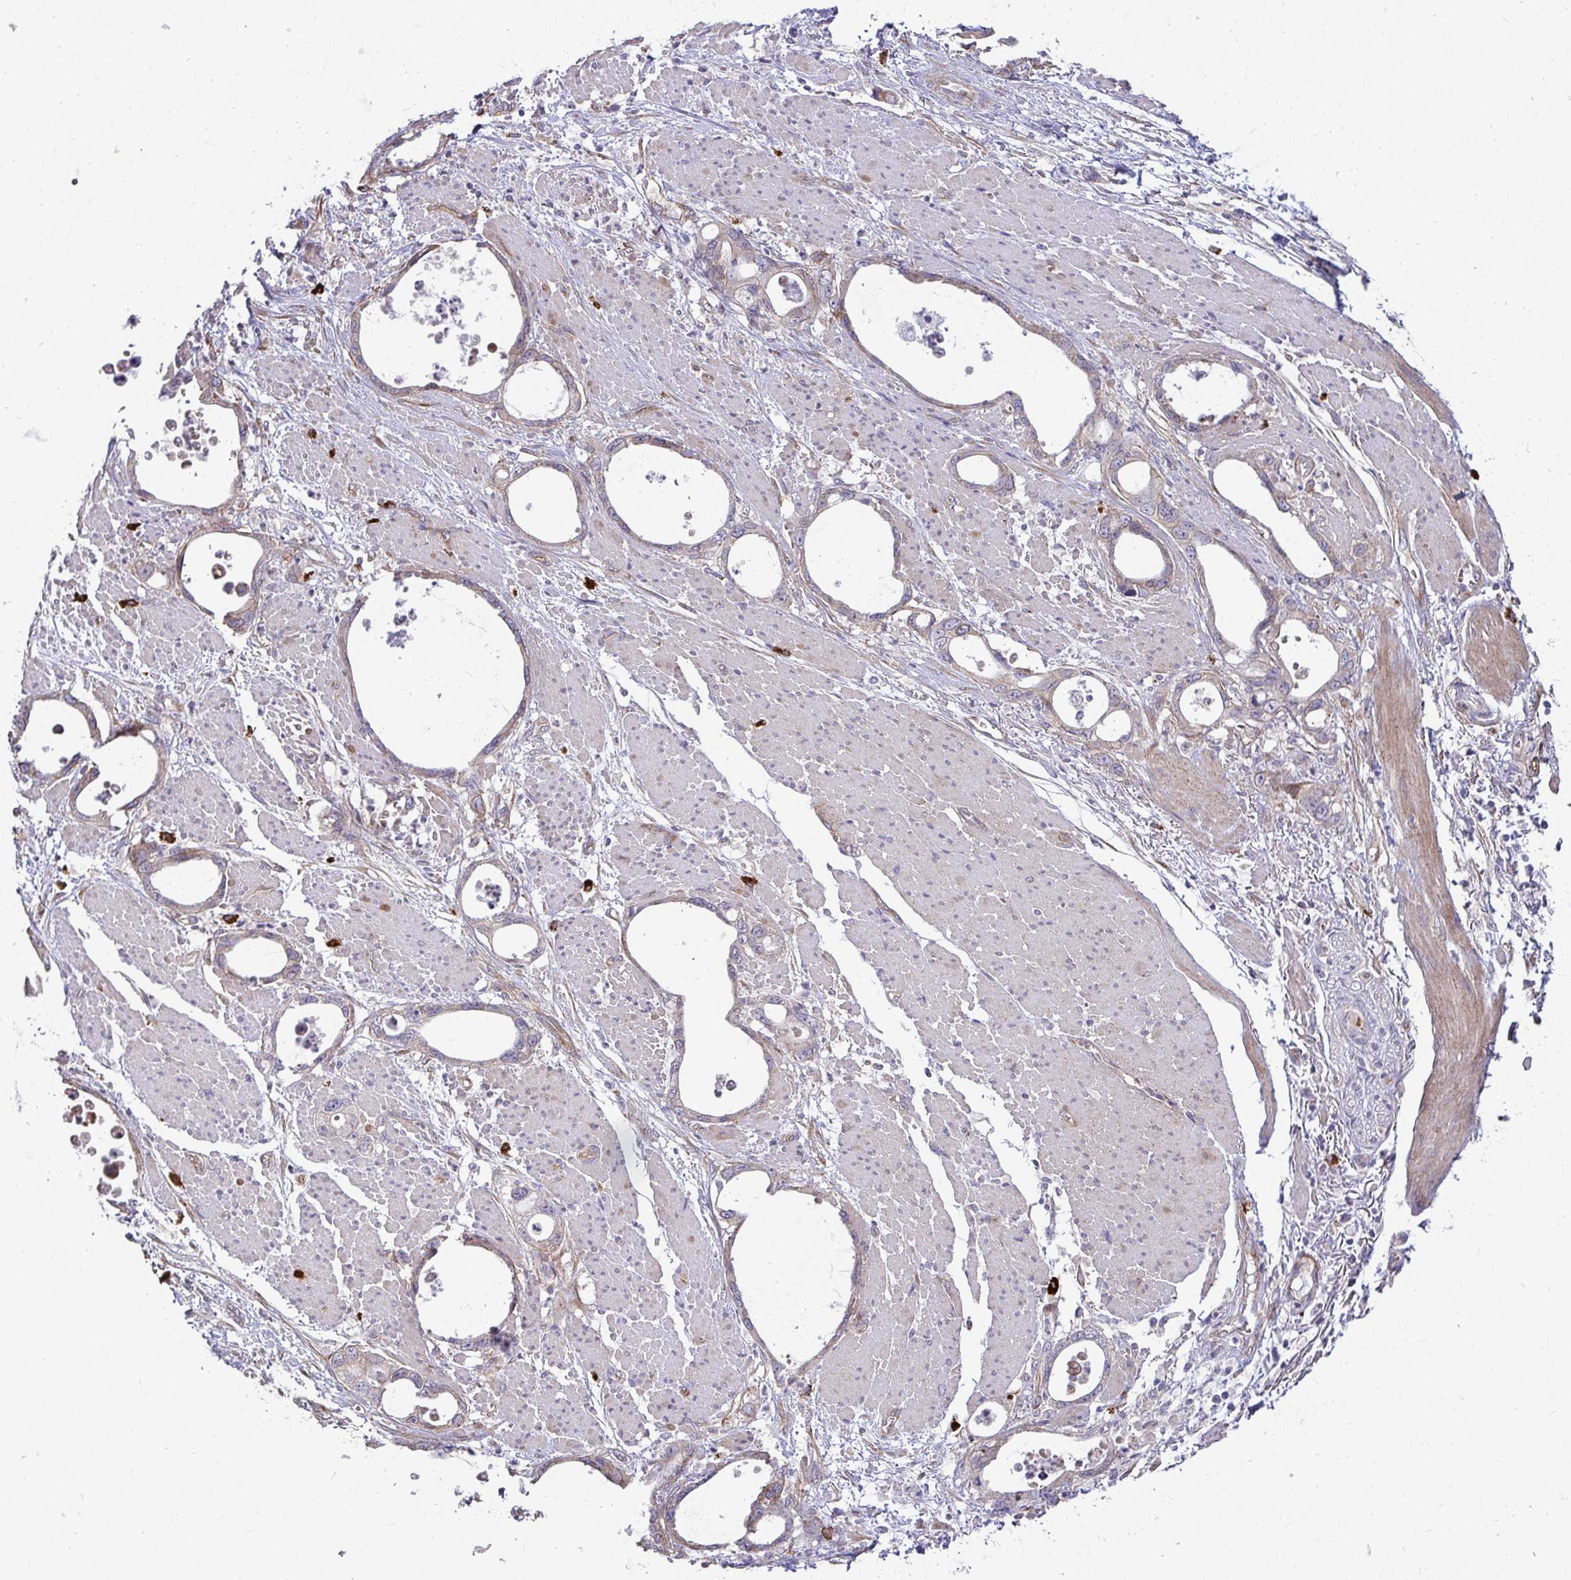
{"staining": {"intensity": "weak", "quantity": "25%-75%", "location": "cytoplasmic/membranous"}, "tissue": "stomach cancer", "cell_type": "Tumor cells", "image_type": "cancer", "snomed": [{"axis": "morphology", "description": "Adenocarcinoma, NOS"}, {"axis": "topography", "description": "Stomach, upper"}], "caption": "The histopathology image shows staining of stomach adenocarcinoma, revealing weak cytoplasmic/membranous protein positivity (brown color) within tumor cells.", "gene": "SH2D1B", "patient": {"sex": "male", "age": 74}}